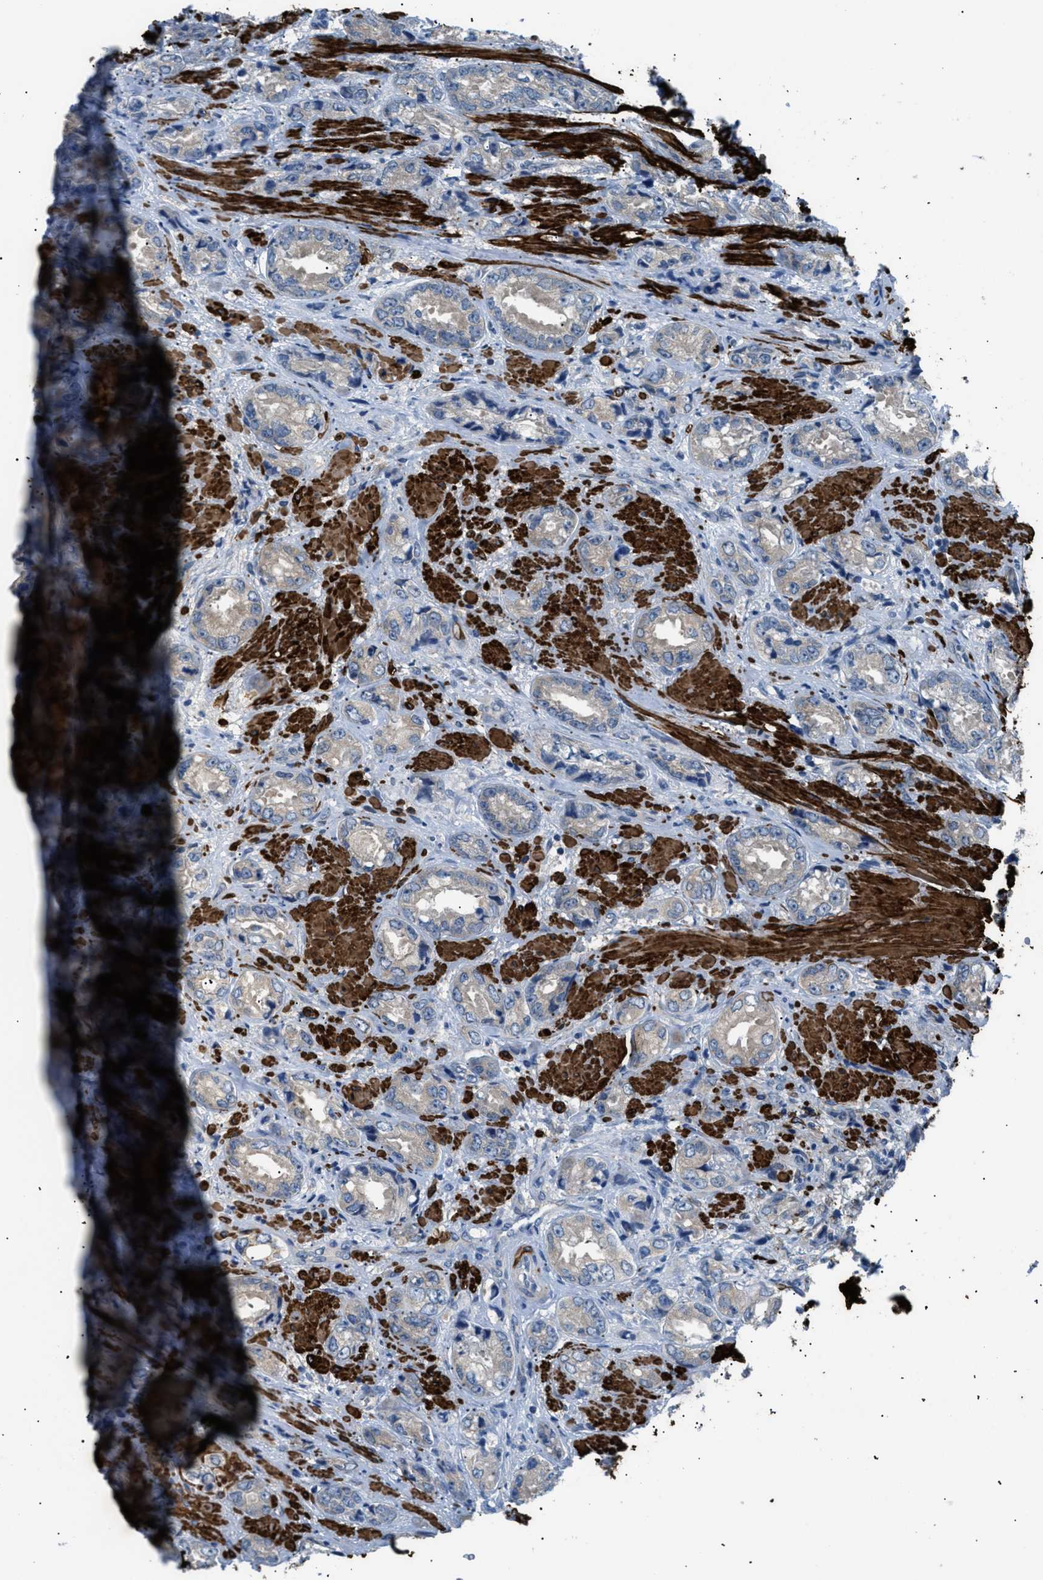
{"staining": {"intensity": "weak", "quantity": "<25%", "location": "cytoplasmic/membranous"}, "tissue": "prostate cancer", "cell_type": "Tumor cells", "image_type": "cancer", "snomed": [{"axis": "morphology", "description": "Adenocarcinoma, High grade"}, {"axis": "topography", "description": "Prostate"}], "caption": "An immunohistochemistry image of prostate cancer is shown. There is no staining in tumor cells of prostate cancer.", "gene": "ICA1", "patient": {"sex": "male", "age": 61}}